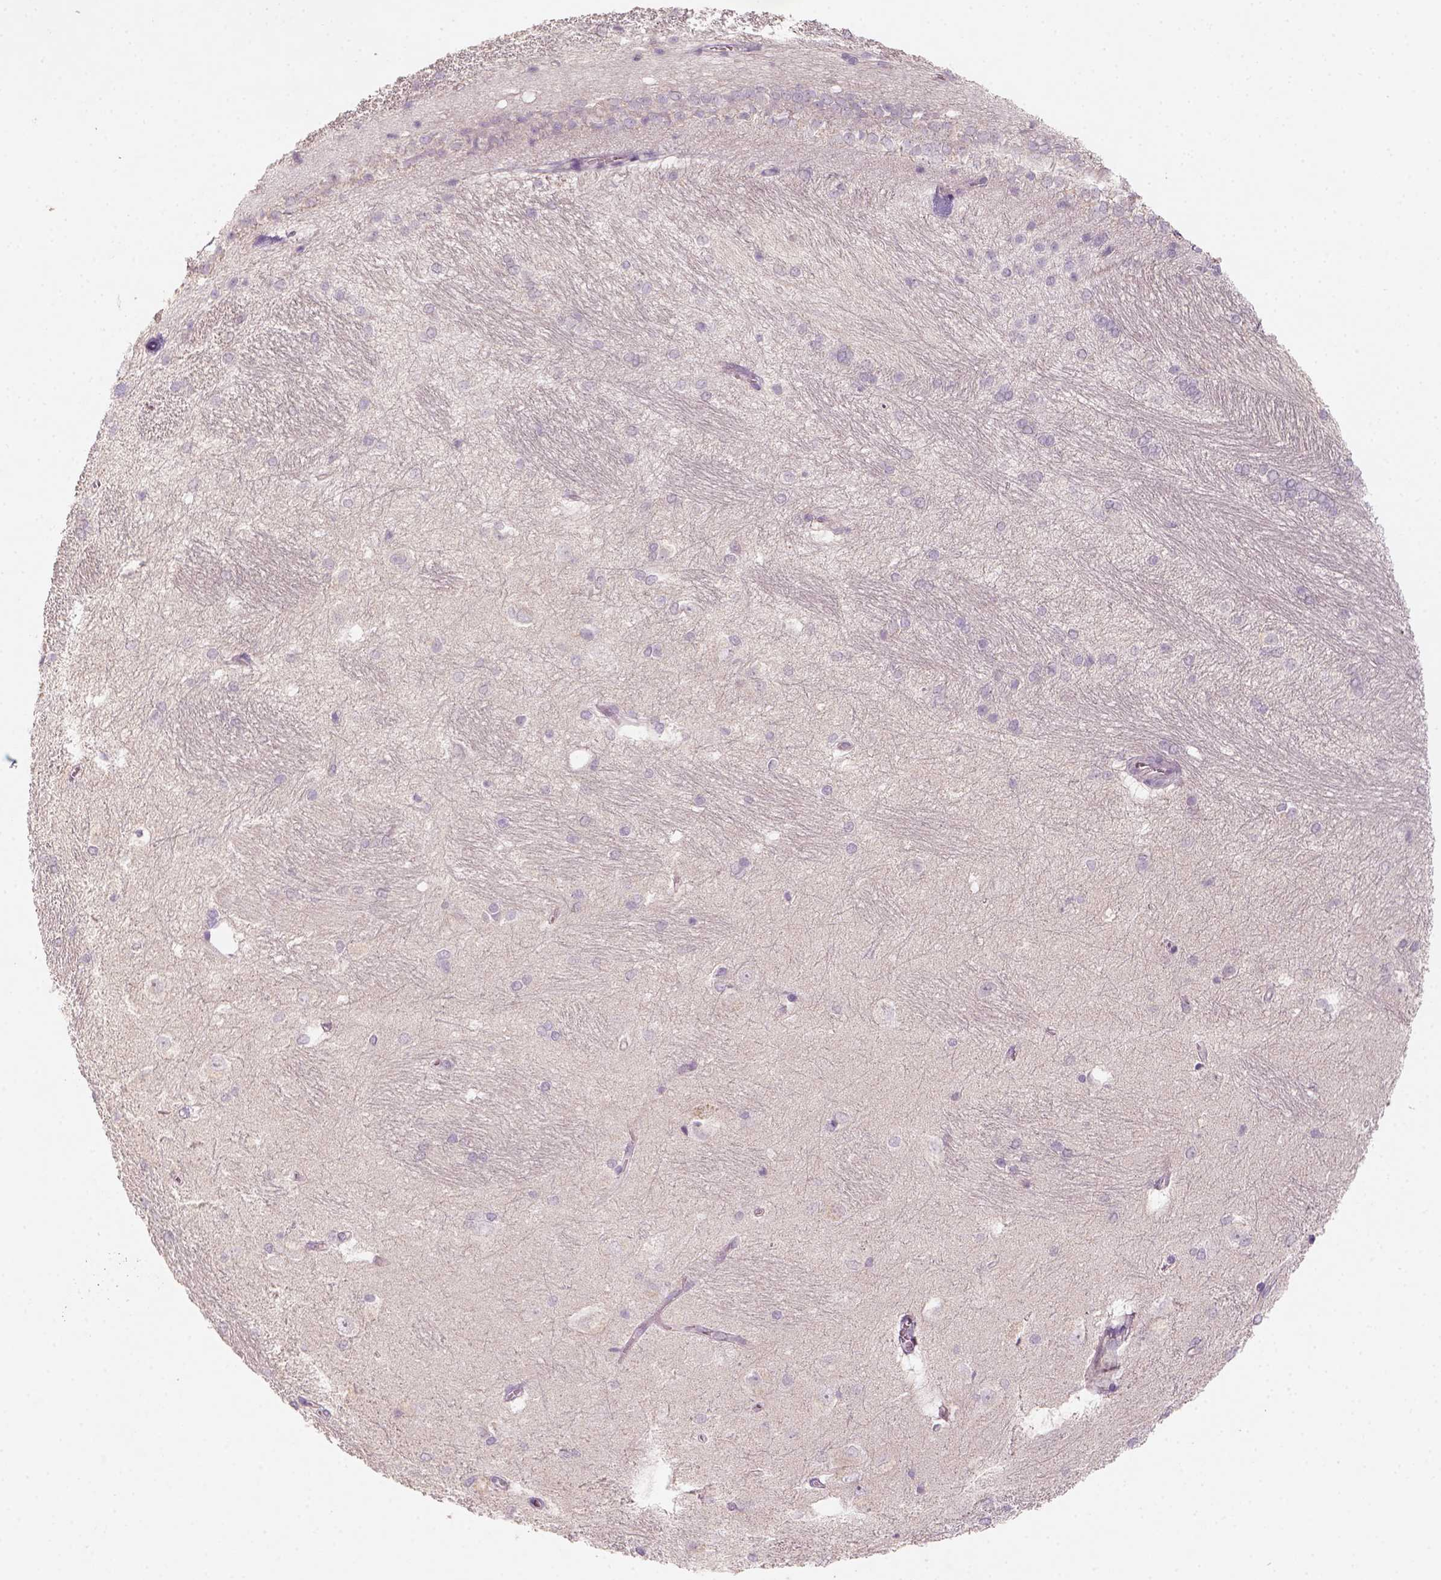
{"staining": {"intensity": "negative", "quantity": "none", "location": "none"}, "tissue": "hippocampus", "cell_type": "Glial cells", "image_type": "normal", "snomed": [{"axis": "morphology", "description": "Normal tissue, NOS"}, {"axis": "topography", "description": "Cerebral cortex"}, {"axis": "topography", "description": "Hippocampus"}], "caption": "IHC of unremarkable human hippocampus reveals no positivity in glial cells.", "gene": "AQP9", "patient": {"sex": "female", "age": 19}}